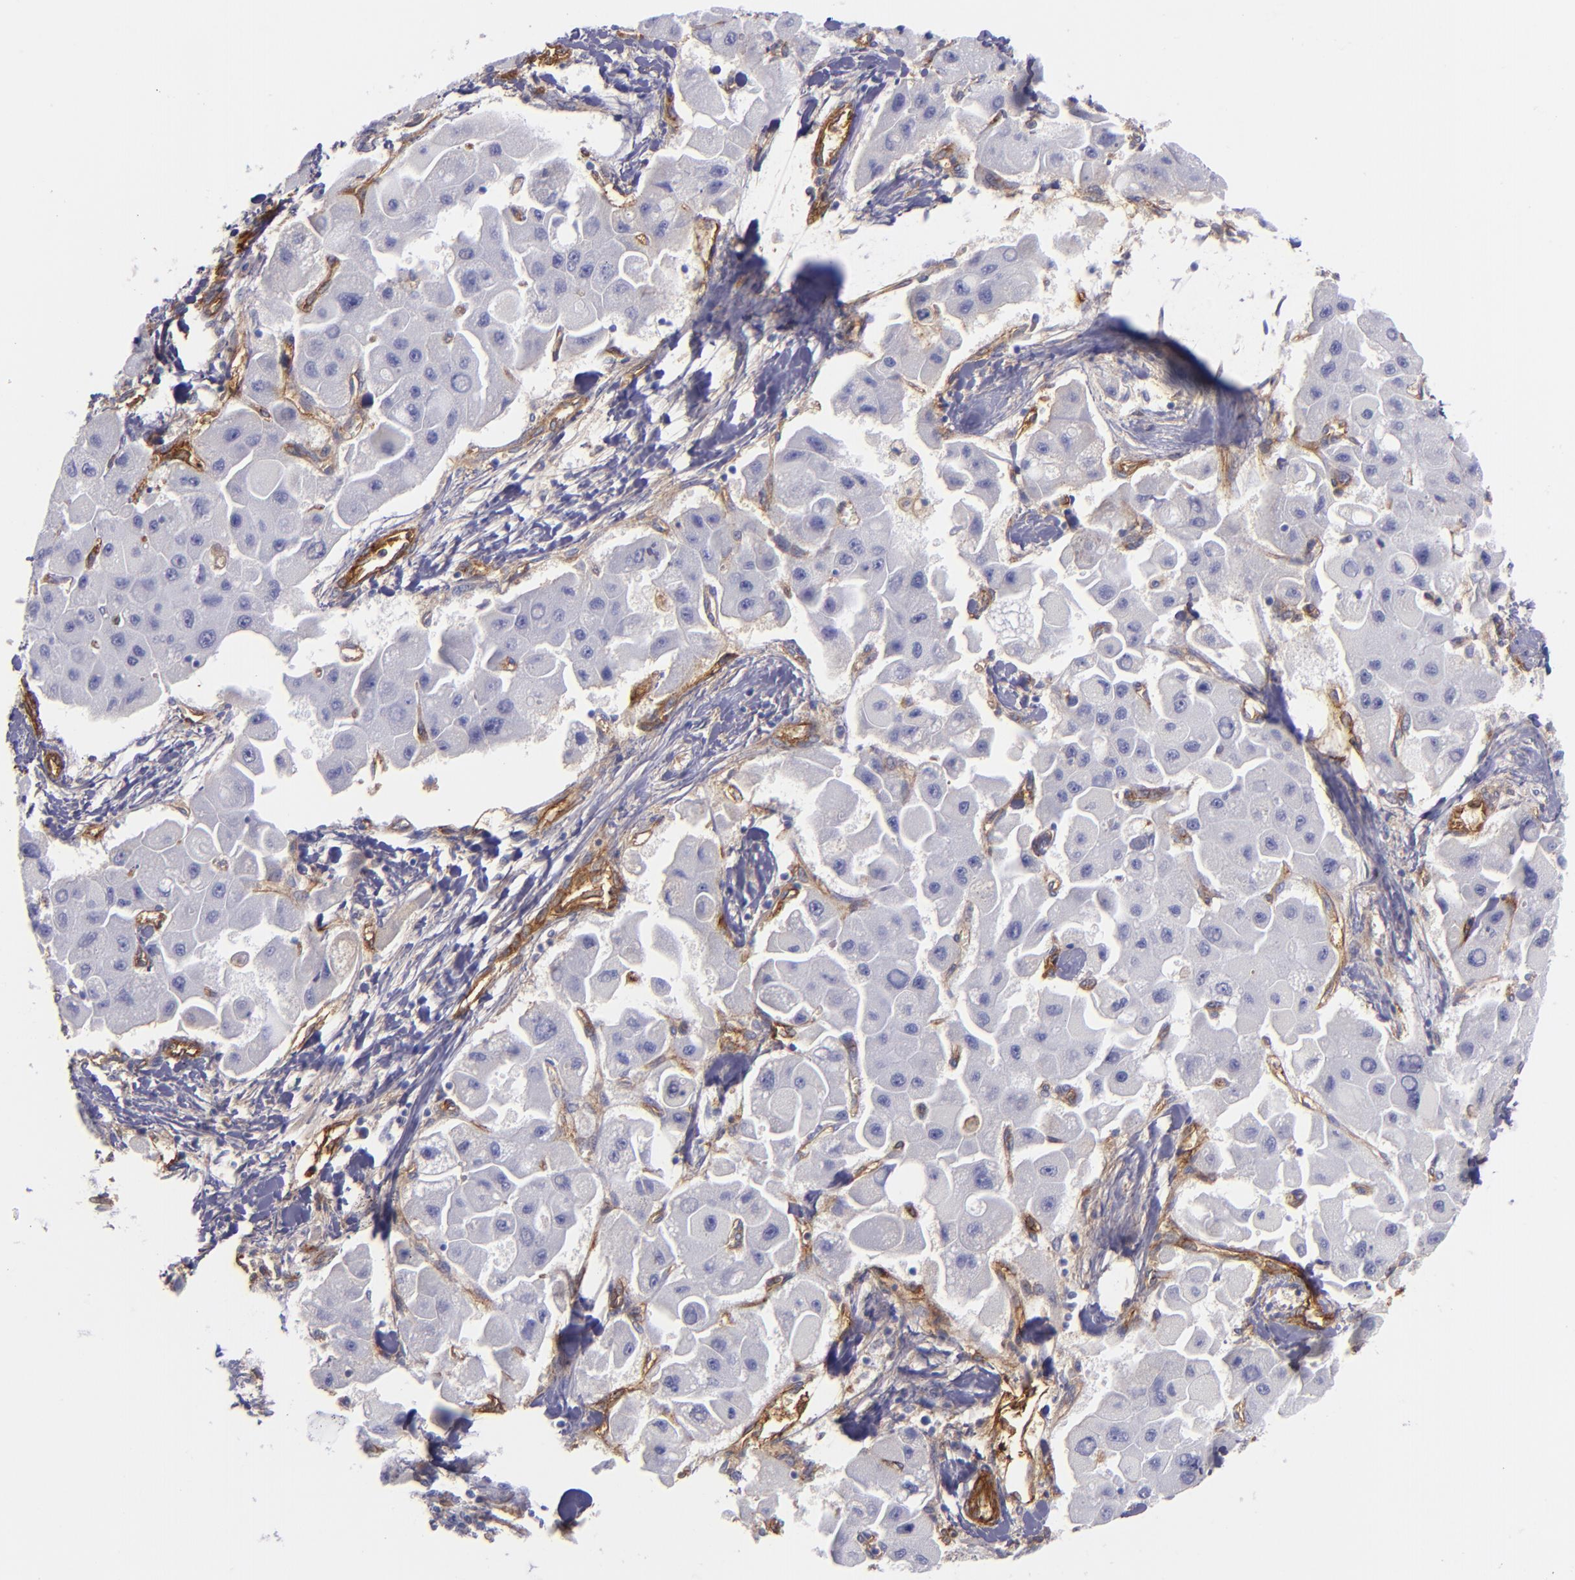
{"staining": {"intensity": "negative", "quantity": "none", "location": "none"}, "tissue": "liver cancer", "cell_type": "Tumor cells", "image_type": "cancer", "snomed": [{"axis": "morphology", "description": "Carcinoma, Hepatocellular, NOS"}, {"axis": "topography", "description": "Liver"}], "caption": "Tumor cells show no significant positivity in liver cancer.", "gene": "ENTPD1", "patient": {"sex": "male", "age": 24}}